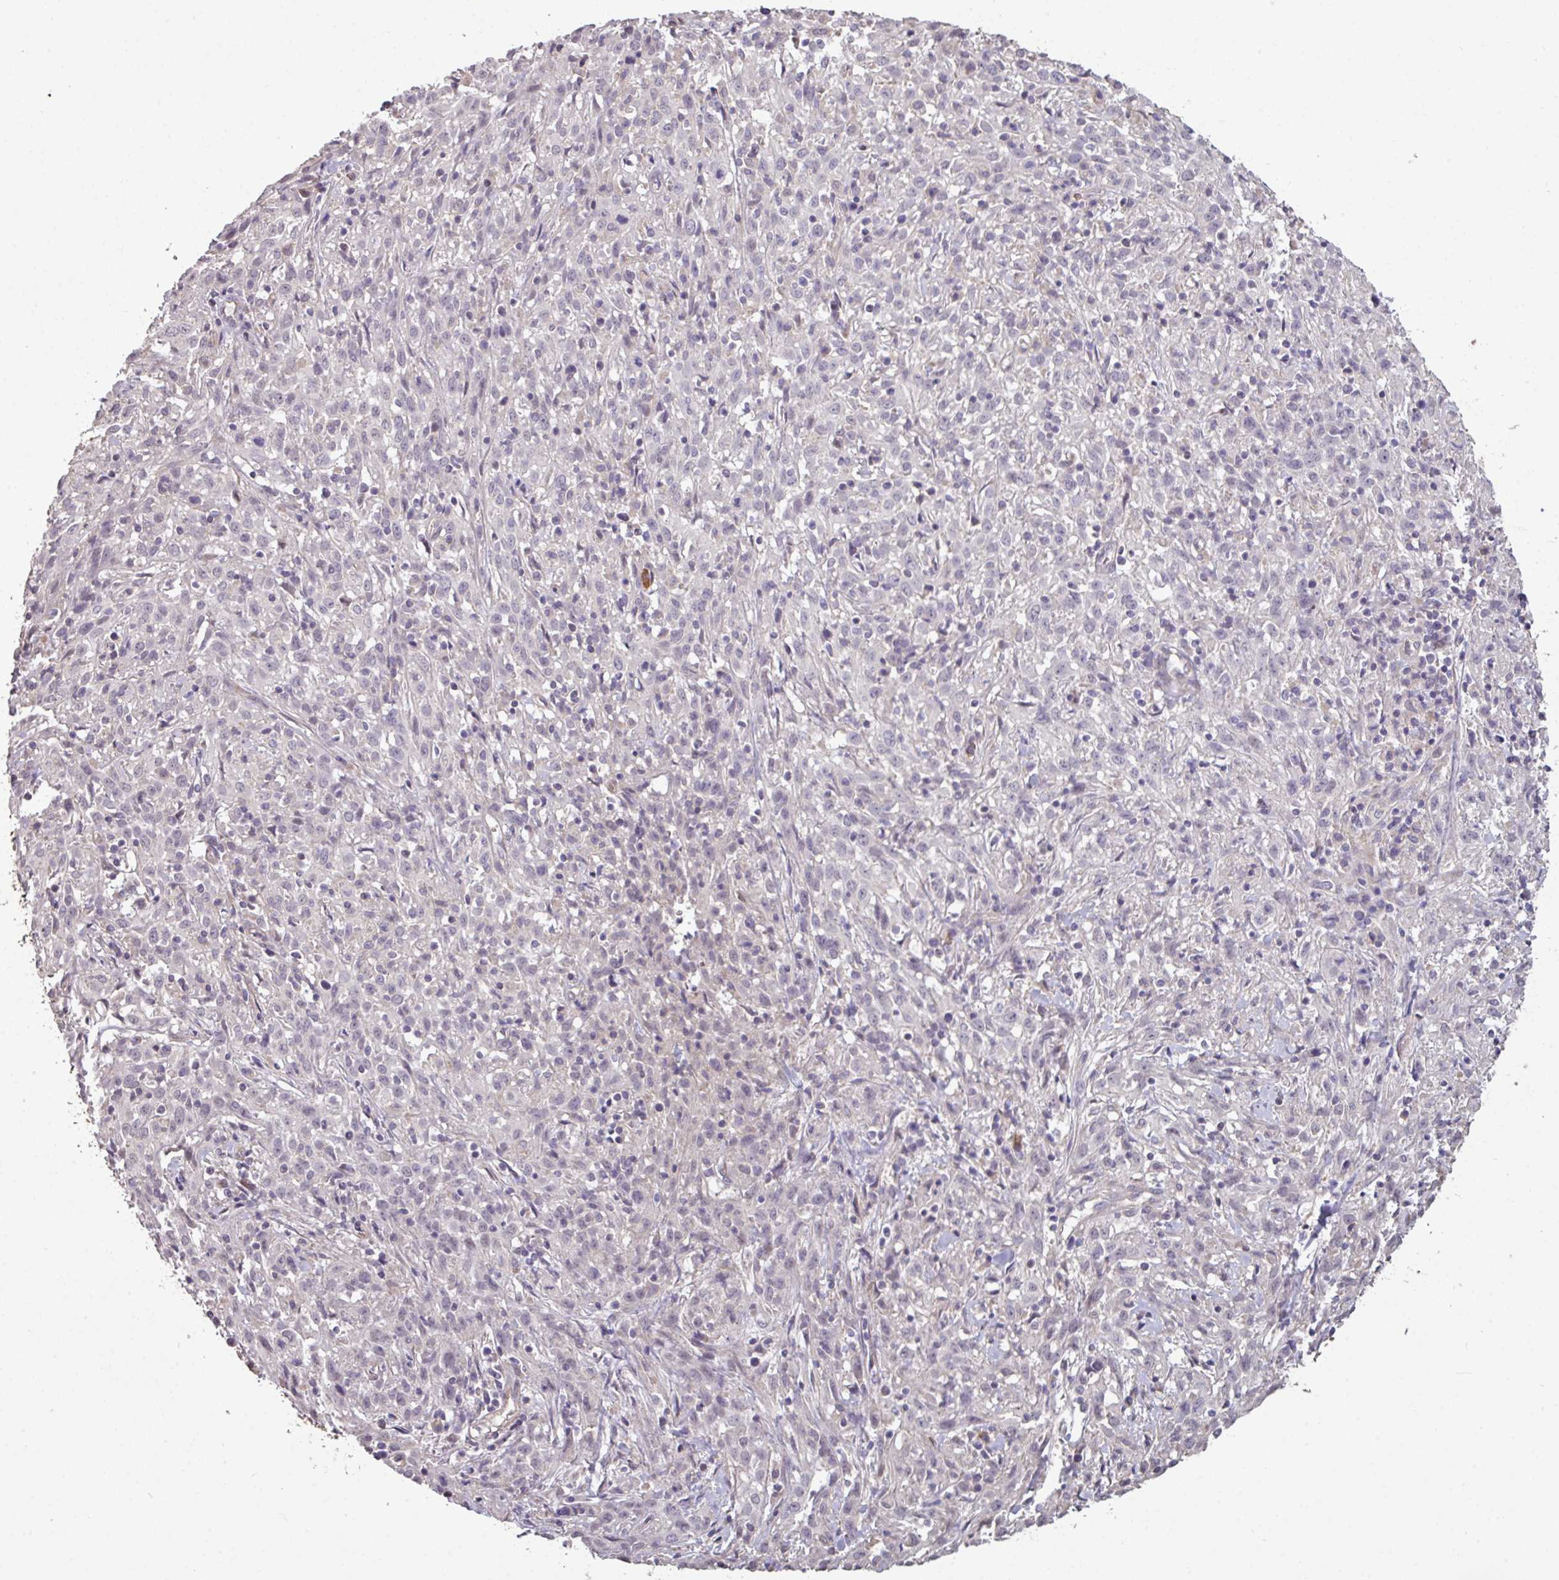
{"staining": {"intensity": "negative", "quantity": "none", "location": "none"}, "tissue": "cervical cancer", "cell_type": "Tumor cells", "image_type": "cancer", "snomed": [{"axis": "morphology", "description": "Squamous cell carcinoma, NOS"}, {"axis": "topography", "description": "Cervix"}], "caption": "An IHC photomicrograph of cervical squamous cell carcinoma is shown. There is no staining in tumor cells of cervical squamous cell carcinoma. The staining was performed using DAB (3,3'-diaminobenzidine) to visualize the protein expression in brown, while the nuclei were stained in blue with hematoxylin (Magnification: 20x).", "gene": "NHSL2", "patient": {"sex": "female", "age": 57}}